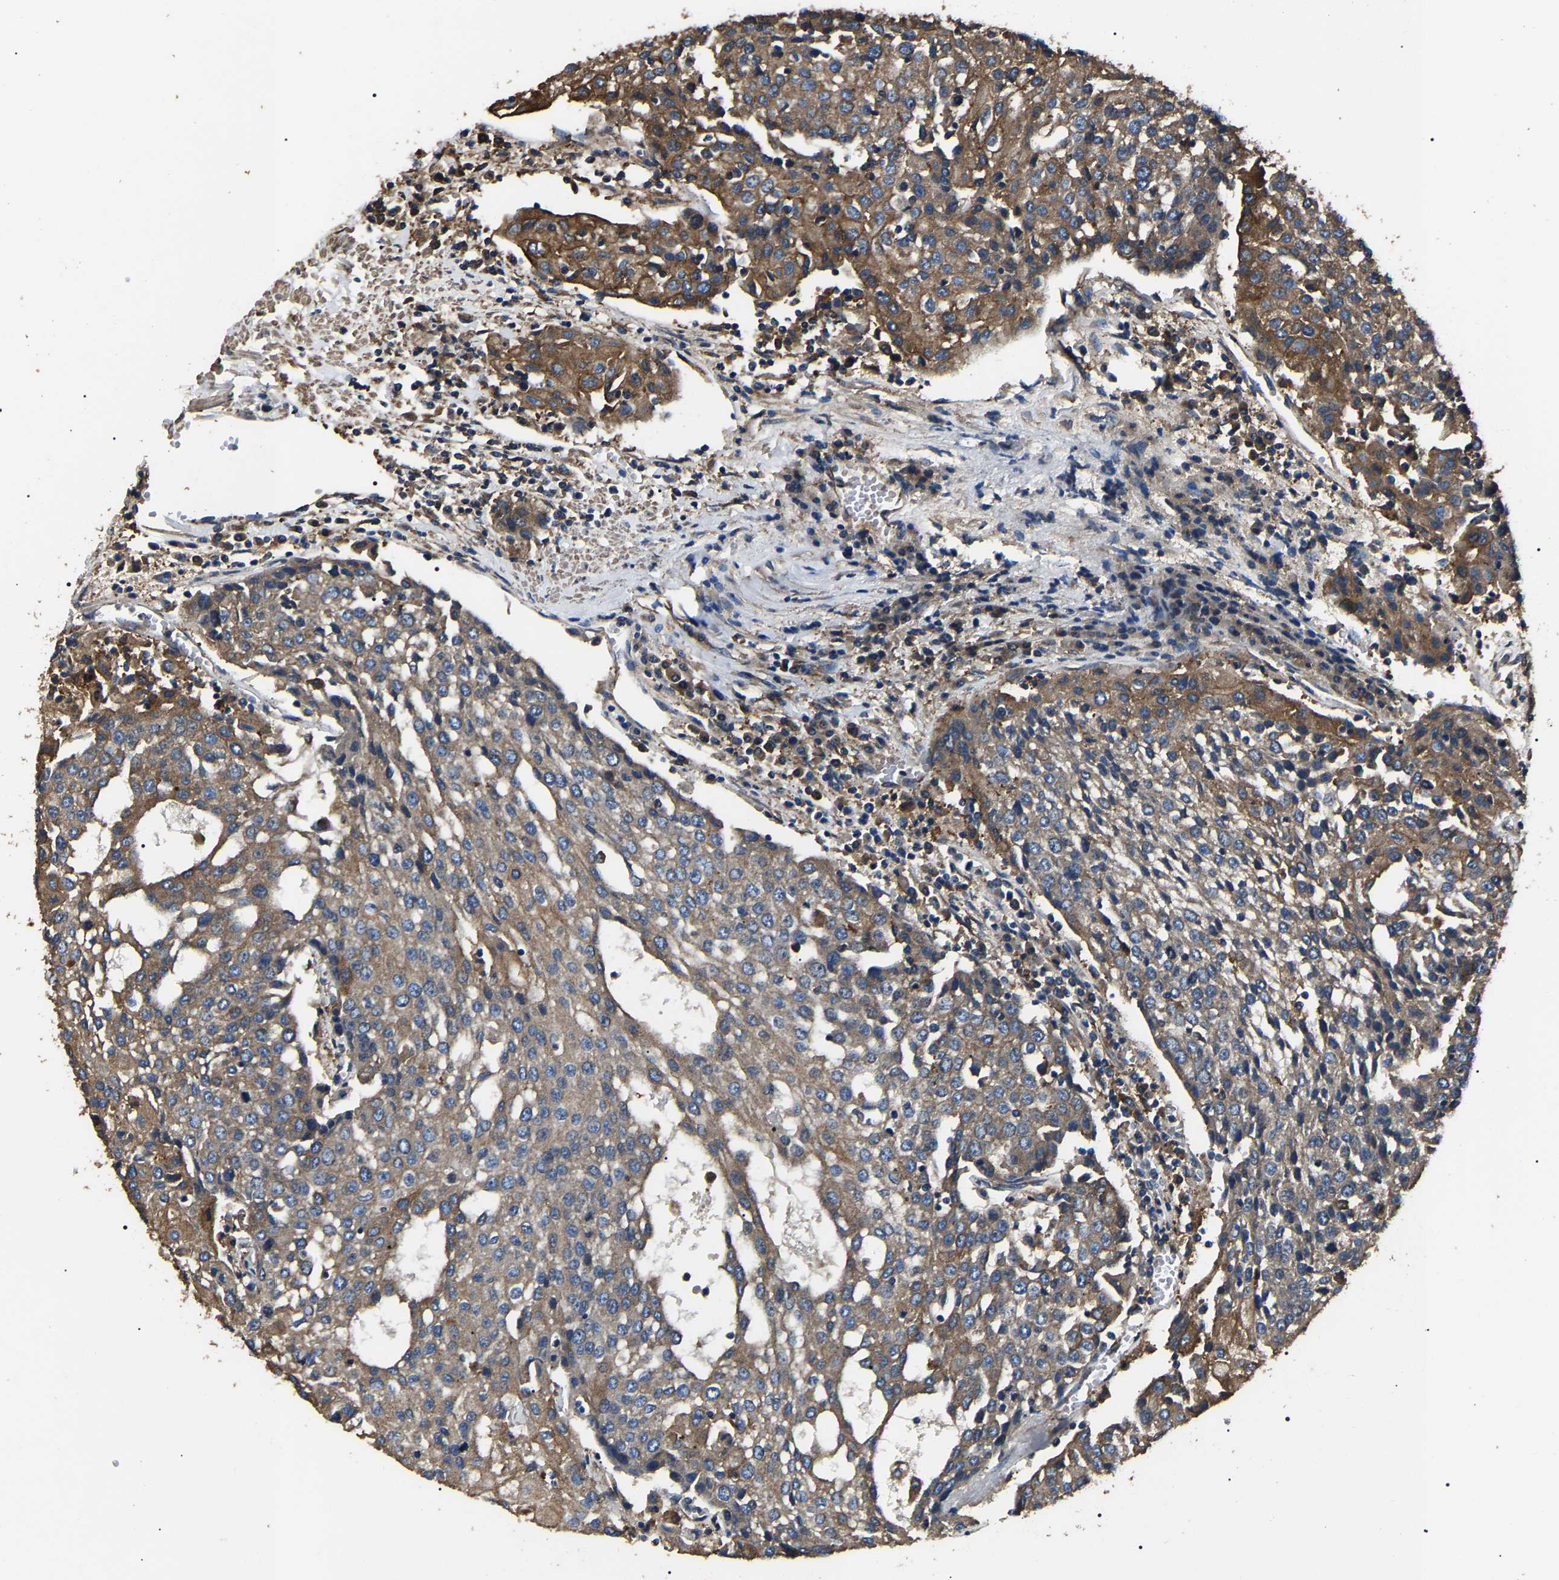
{"staining": {"intensity": "moderate", "quantity": ">75%", "location": "cytoplasmic/membranous"}, "tissue": "urothelial cancer", "cell_type": "Tumor cells", "image_type": "cancer", "snomed": [{"axis": "morphology", "description": "Urothelial carcinoma, High grade"}, {"axis": "topography", "description": "Urinary bladder"}], "caption": "Approximately >75% of tumor cells in human high-grade urothelial carcinoma show moderate cytoplasmic/membranous protein positivity as visualized by brown immunohistochemical staining.", "gene": "HSCB", "patient": {"sex": "female", "age": 85}}